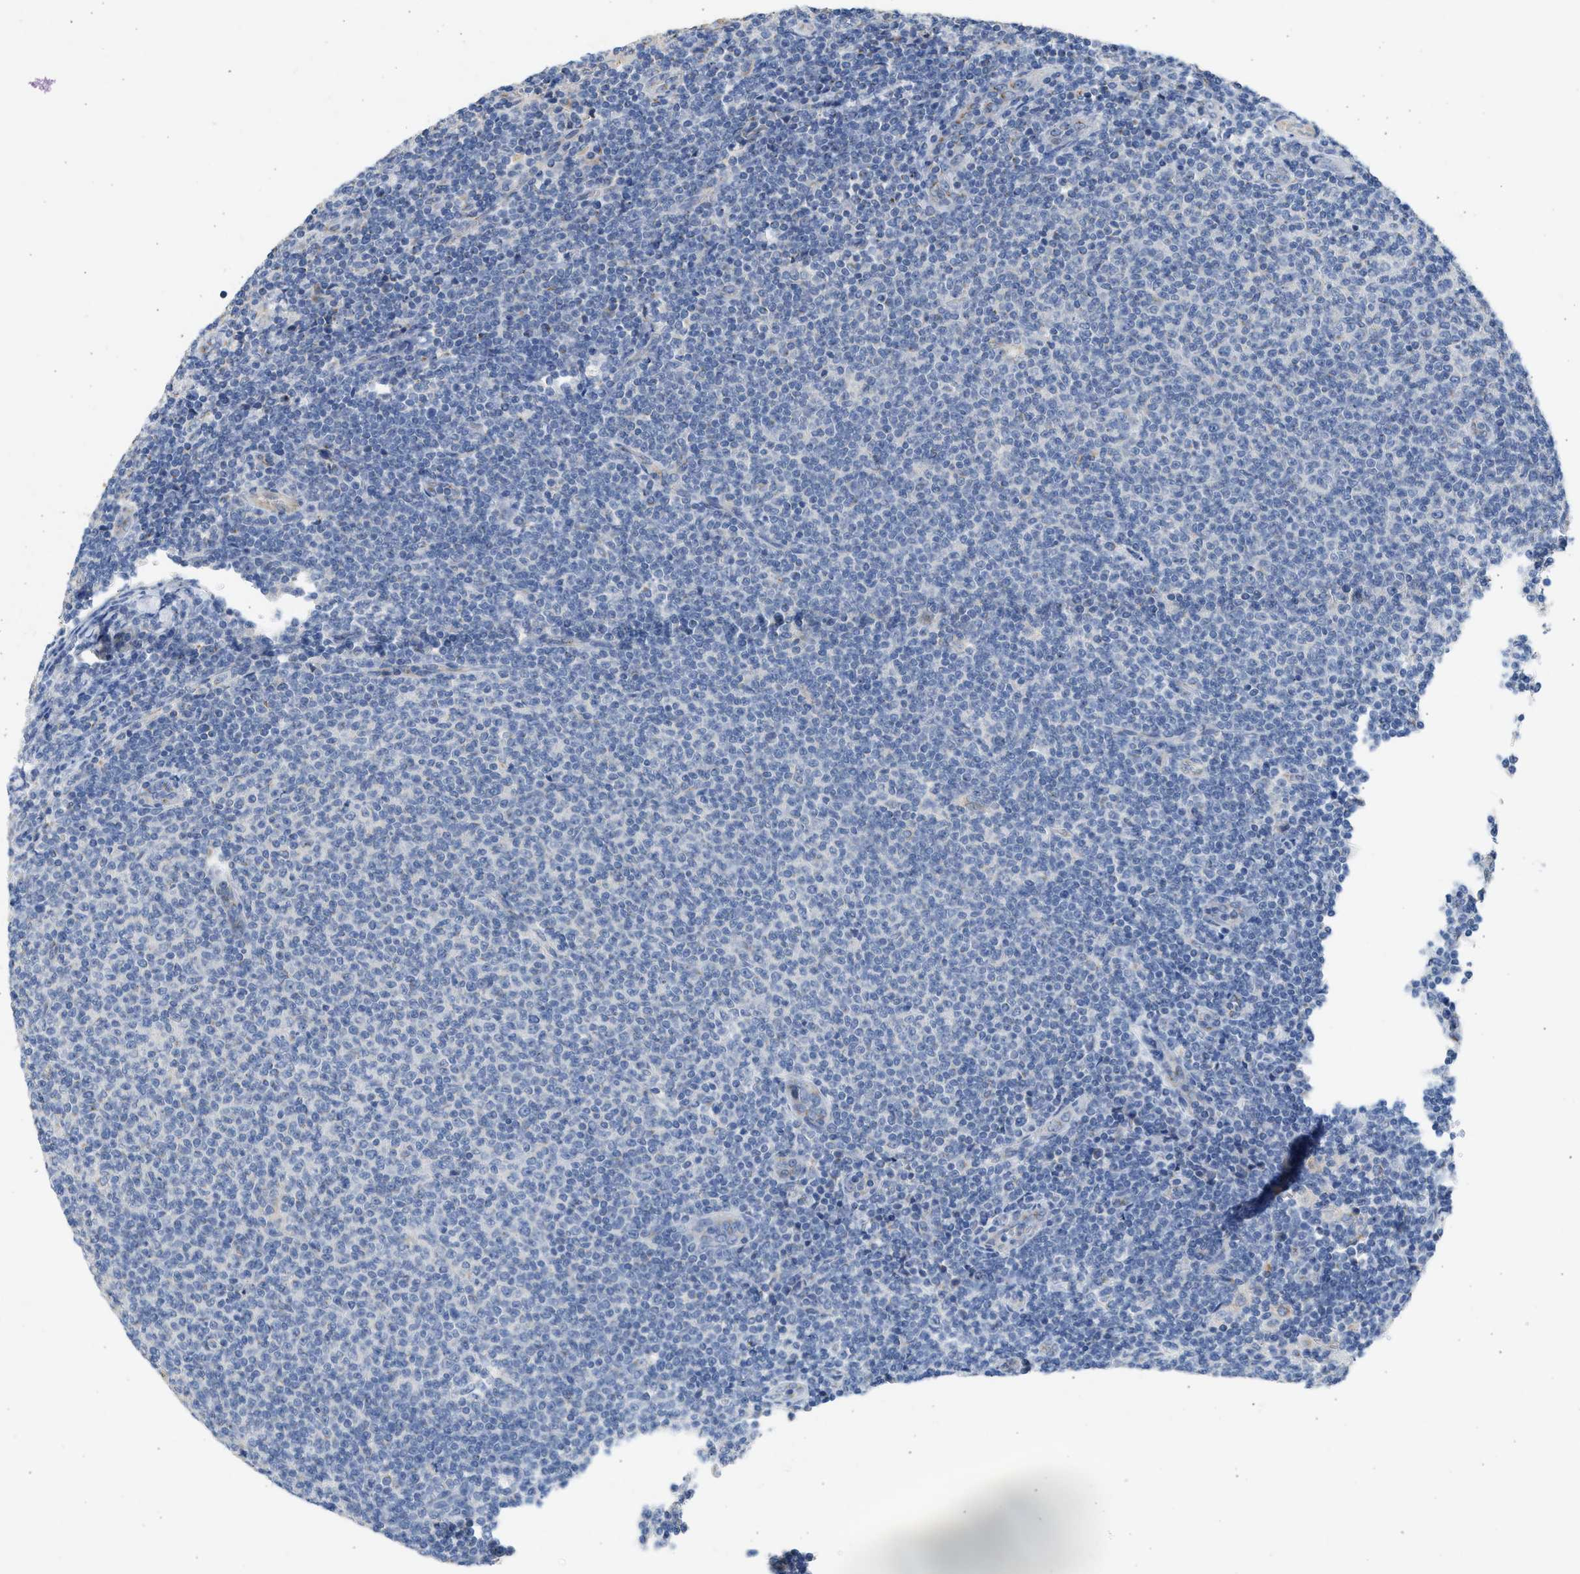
{"staining": {"intensity": "negative", "quantity": "none", "location": "none"}, "tissue": "lymphoma", "cell_type": "Tumor cells", "image_type": "cancer", "snomed": [{"axis": "morphology", "description": "Malignant lymphoma, non-Hodgkin's type, Low grade"}, {"axis": "topography", "description": "Lymph node"}], "caption": "This is a micrograph of IHC staining of lymphoma, which shows no expression in tumor cells.", "gene": "IPO8", "patient": {"sex": "male", "age": 66}}